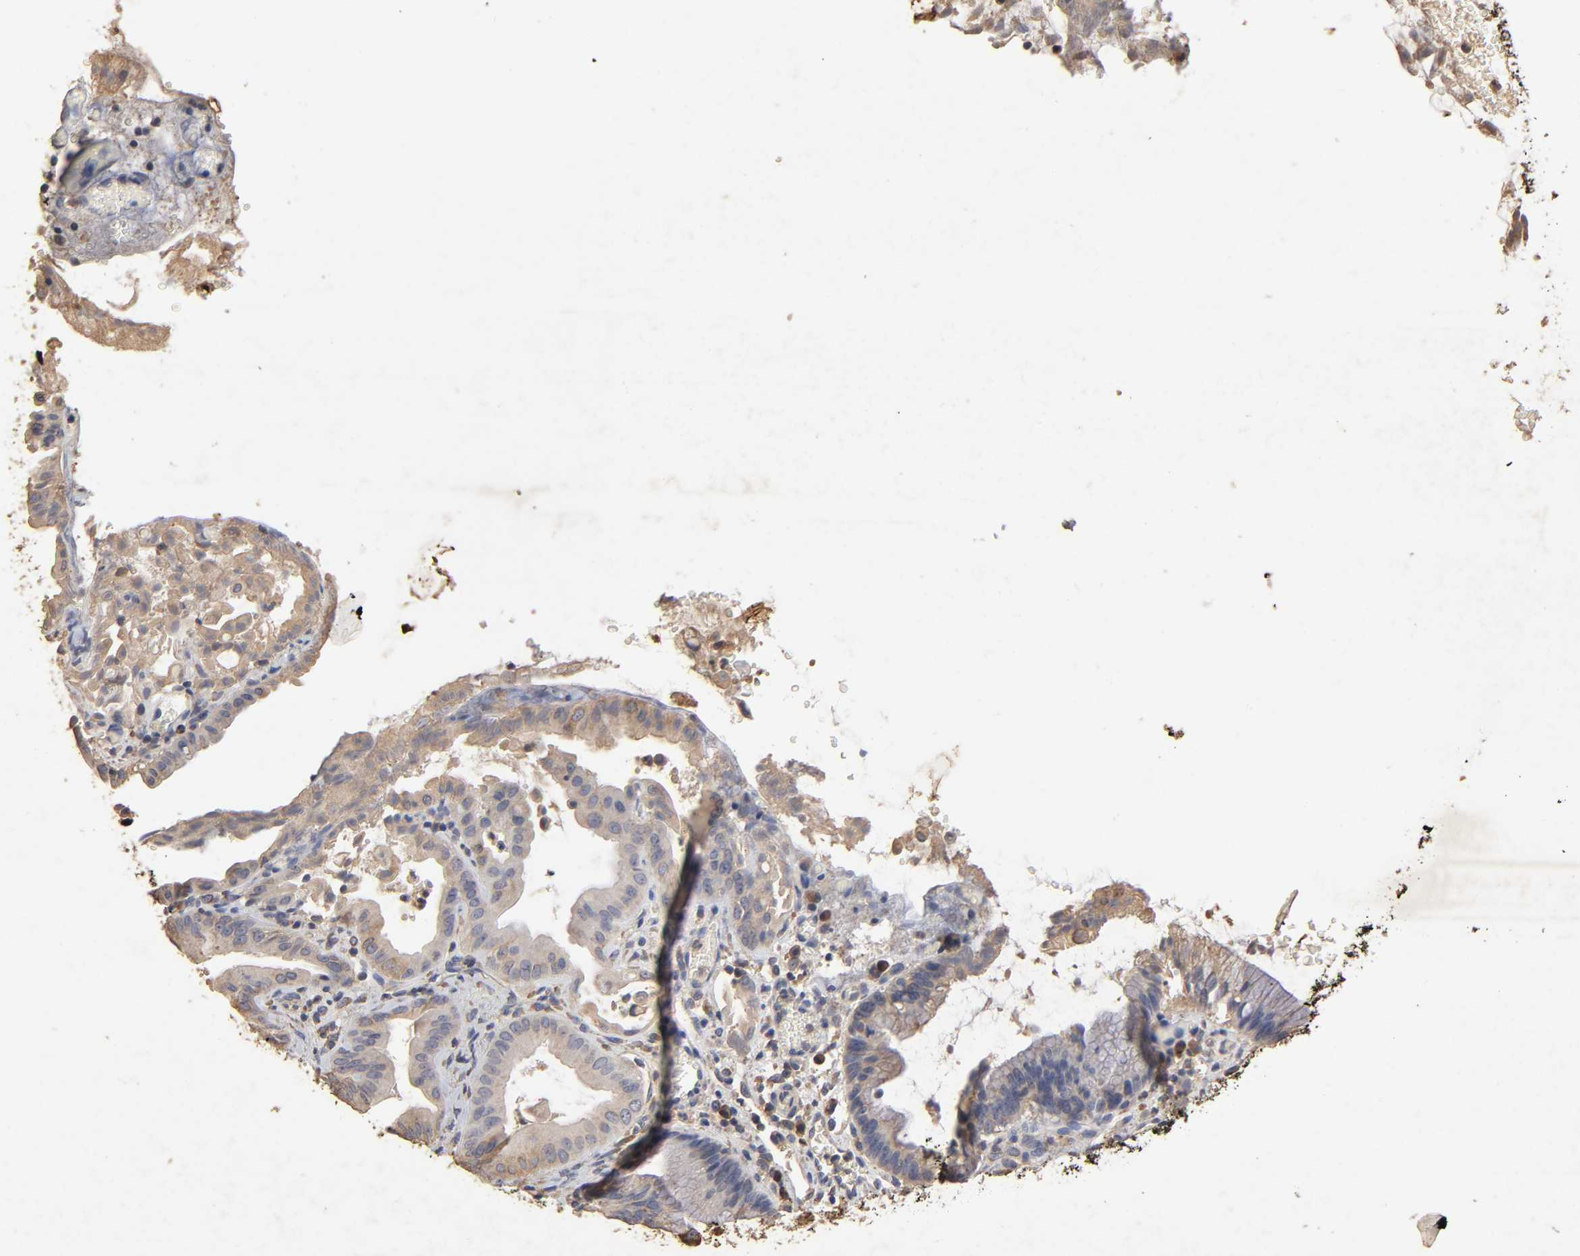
{"staining": {"intensity": "weak", "quantity": ">75%", "location": "cytoplasmic/membranous"}, "tissue": "liver cancer", "cell_type": "Tumor cells", "image_type": "cancer", "snomed": [{"axis": "morphology", "description": "Cholangiocarcinoma"}, {"axis": "topography", "description": "Liver"}], "caption": "A brown stain highlights weak cytoplasmic/membranous positivity of a protein in human cholangiocarcinoma (liver) tumor cells.", "gene": "EIF4G2", "patient": {"sex": "male", "age": 58}}